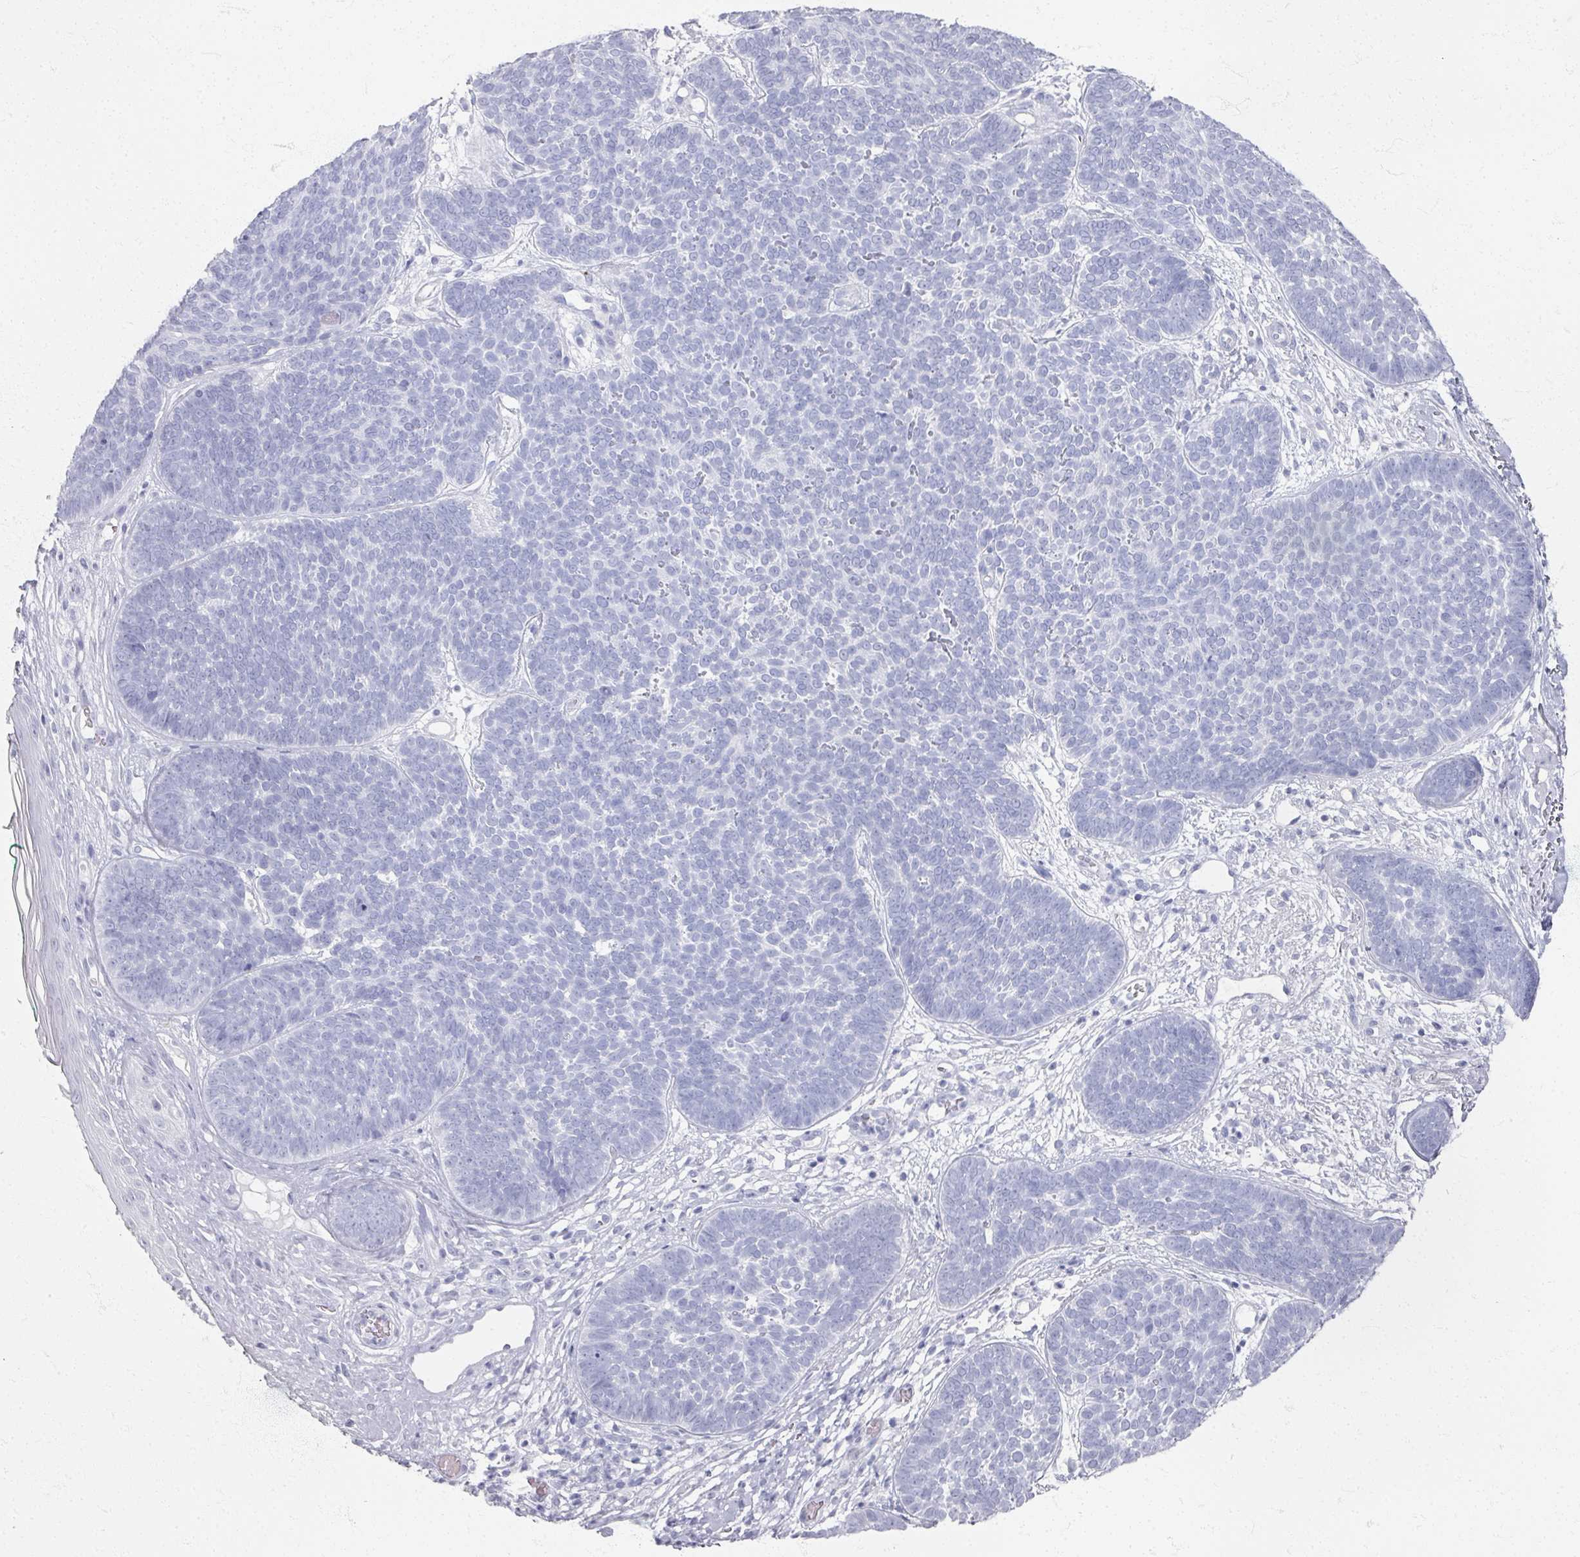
{"staining": {"intensity": "negative", "quantity": "none", "location": "none"}, "tissue": "skin cancer", "cell_type": "Tumor cells", "image_type": "cancer", "snomed": [{"axis": "morphology", "description": "Basal cell carcinoma"}, {"axis": "topography", "description": "Skin"}, {"axis": "topography", "description": "Skin of neck"}, {"axis": "topography", "description": "Skin of shoulder"}, {"axis": "topography", "description": "Skin of back"}], "caption": "The immunohistochemistry micrograph has no significant expression in tumor cells of basal cell carcinoma (skin) tissue. (Brightfield microscopy of DAB (3,3'-diaminobenzidine) immunohistochemistry at high magnification).", "gene": "PSKH1", "patient": {"sex": "male", "age": 80}}